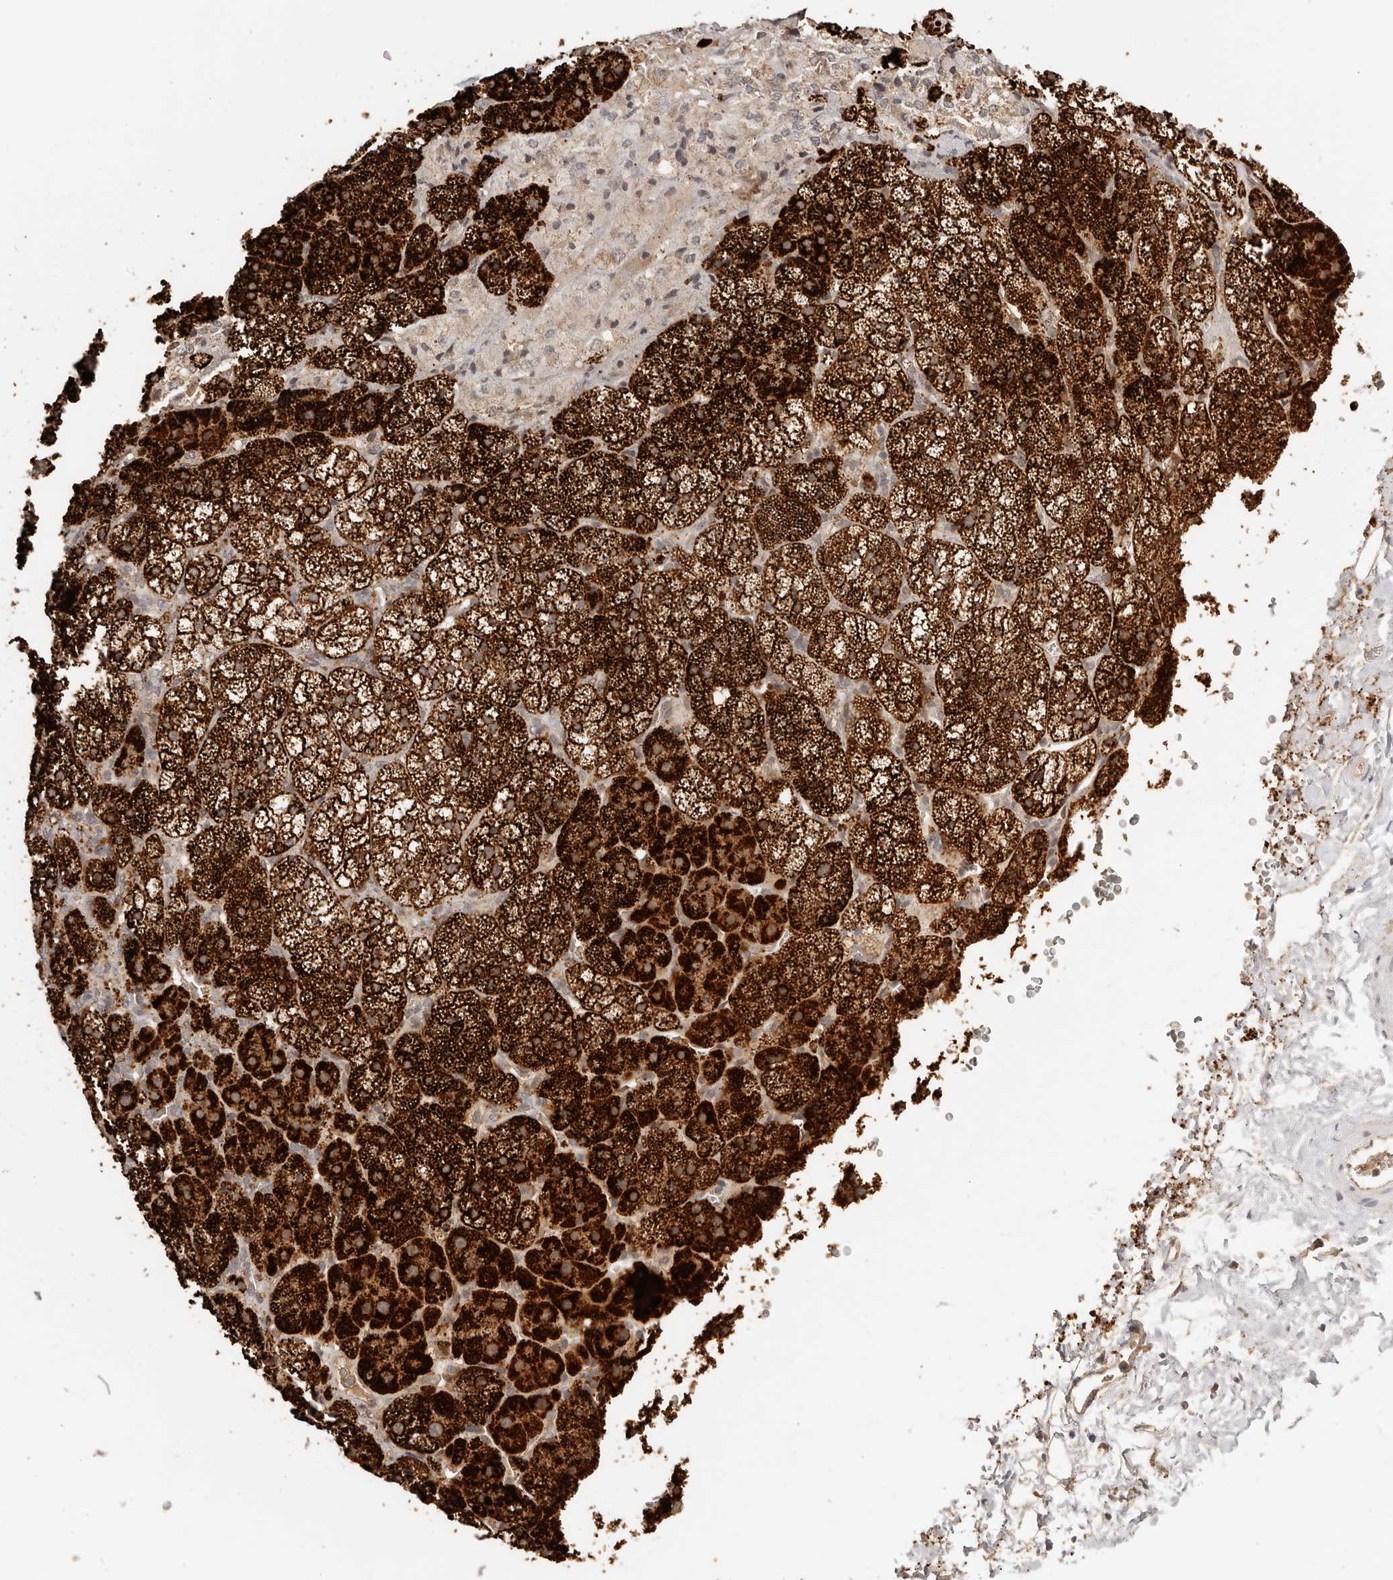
{"staining": {"intensity": "strong", "quantity": ">75%", "location": "cytoplasmic/membranous"}, "tissue": "adrenal gland", "cell_type": "Glandular cells", "image_type": "normal", "snomed": [{"axis": "morphology", "description": "Normal tissue, NOS"}, {"axis": "topography", "description": "Adrenal gland"}], "caption": "Adrenal gland stained with a brown dye reveals strong cytoplasmic/membranous positive positivity in about >75% of glandular cells.", "gene": "SEC14L1", "patient": {"sex": "female", "age": 44}}